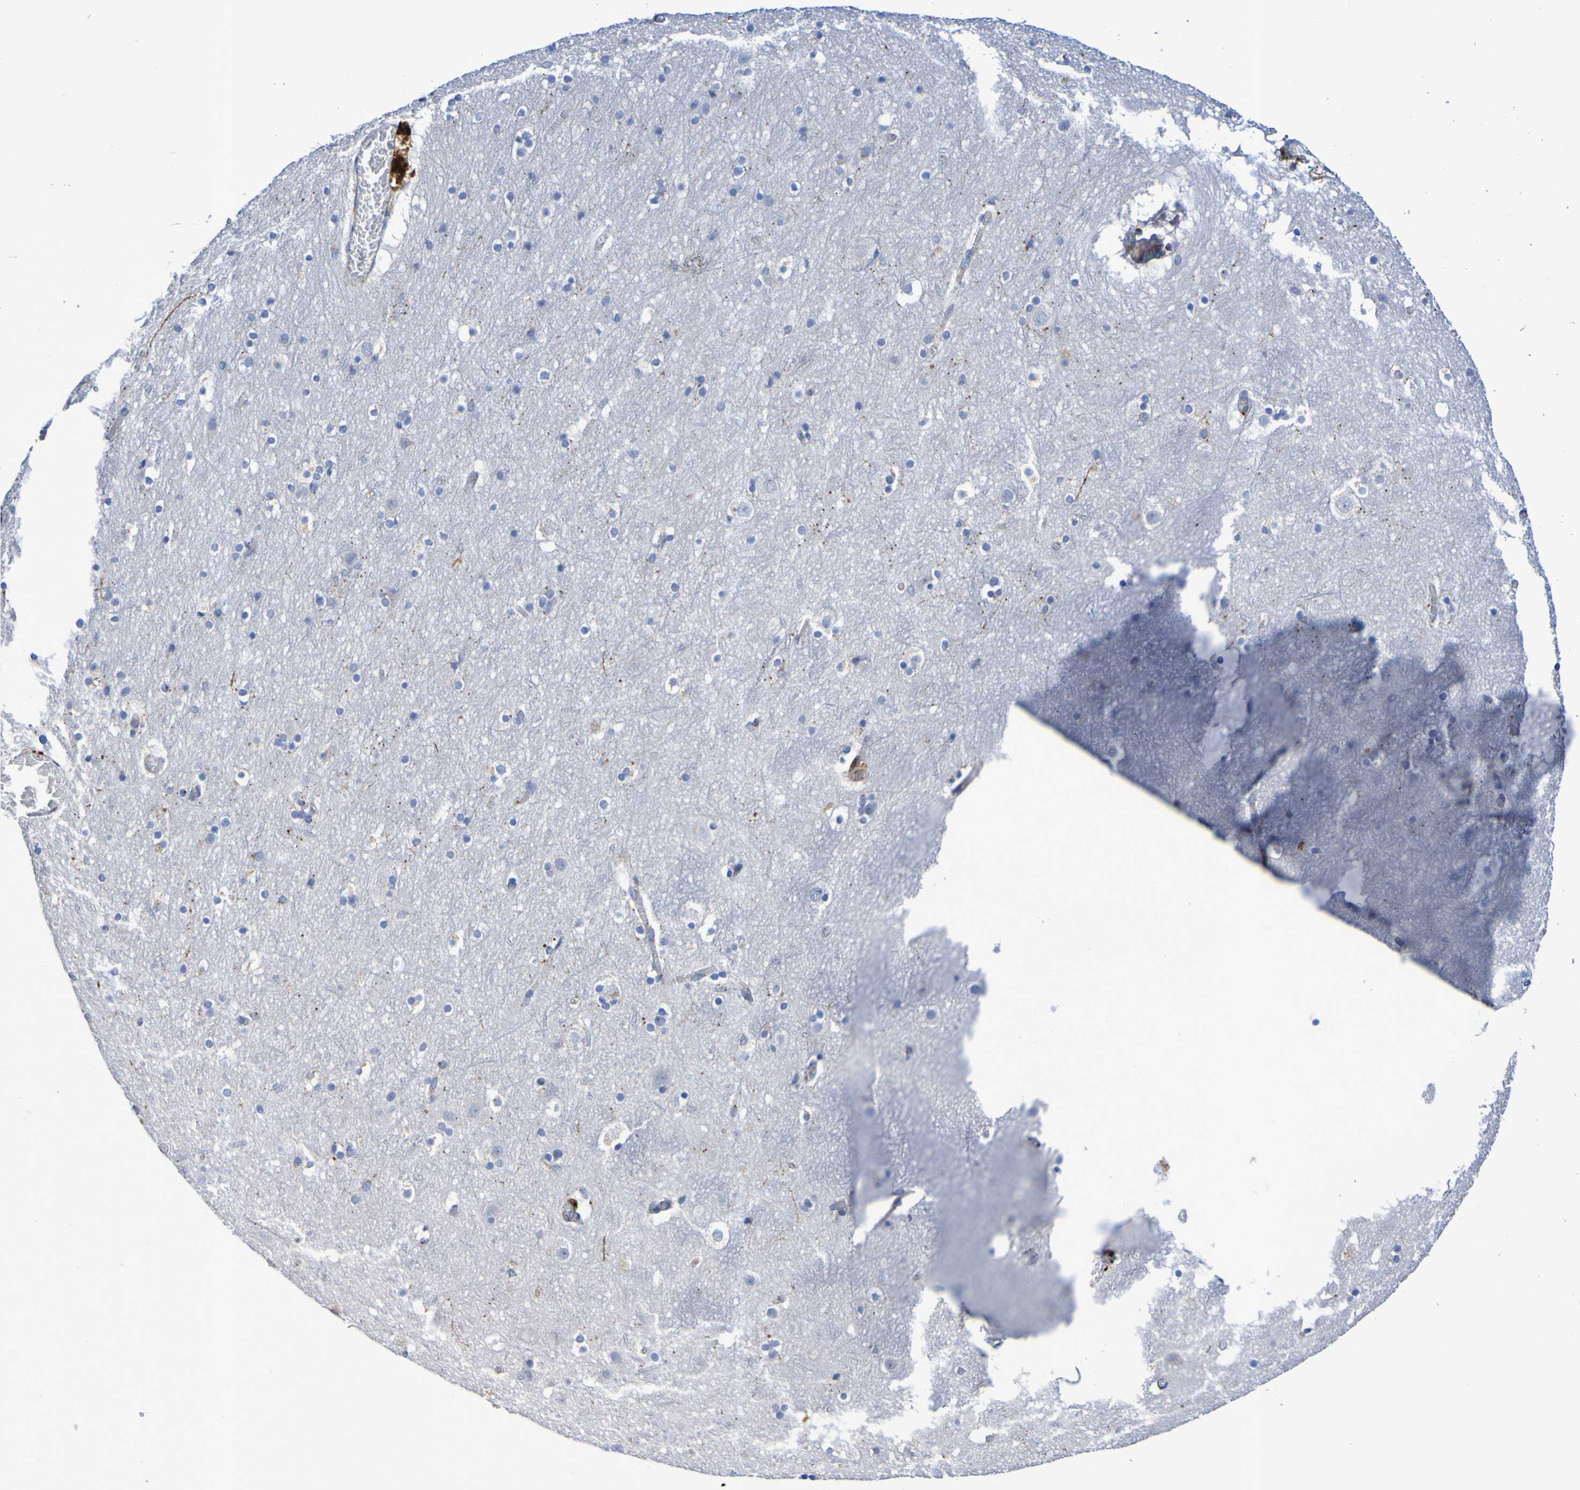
{"staining": {"intensity": "moderate", "quantity": "25%-75%", "location": "cytoplasmic/membranous"}, "tissue": "cerebral cortex", "cell_type": "Endothelial cells", "image_type": "normal", "snomed": [{"axis": "morphology", "description": "Normal tissue, NOS"}, {"axis": "topography", "description": "Cerebral cortex"}], "caption": "High-power microscopy captured an immunohistochemistry (IHC) photomicrograph of benign cerebral cortex, revealing moderate cytoplasmic/membranous staining in approximately 25%-75% of endothelial cells. (Stains: DAB (3,3'-diaminobenzidine) in brown, nuclei in blue, Microscopy: brightfield microscopy at high magnification).", "gene": "TPH1", "patient": {"sex": "male", "age": 45}}